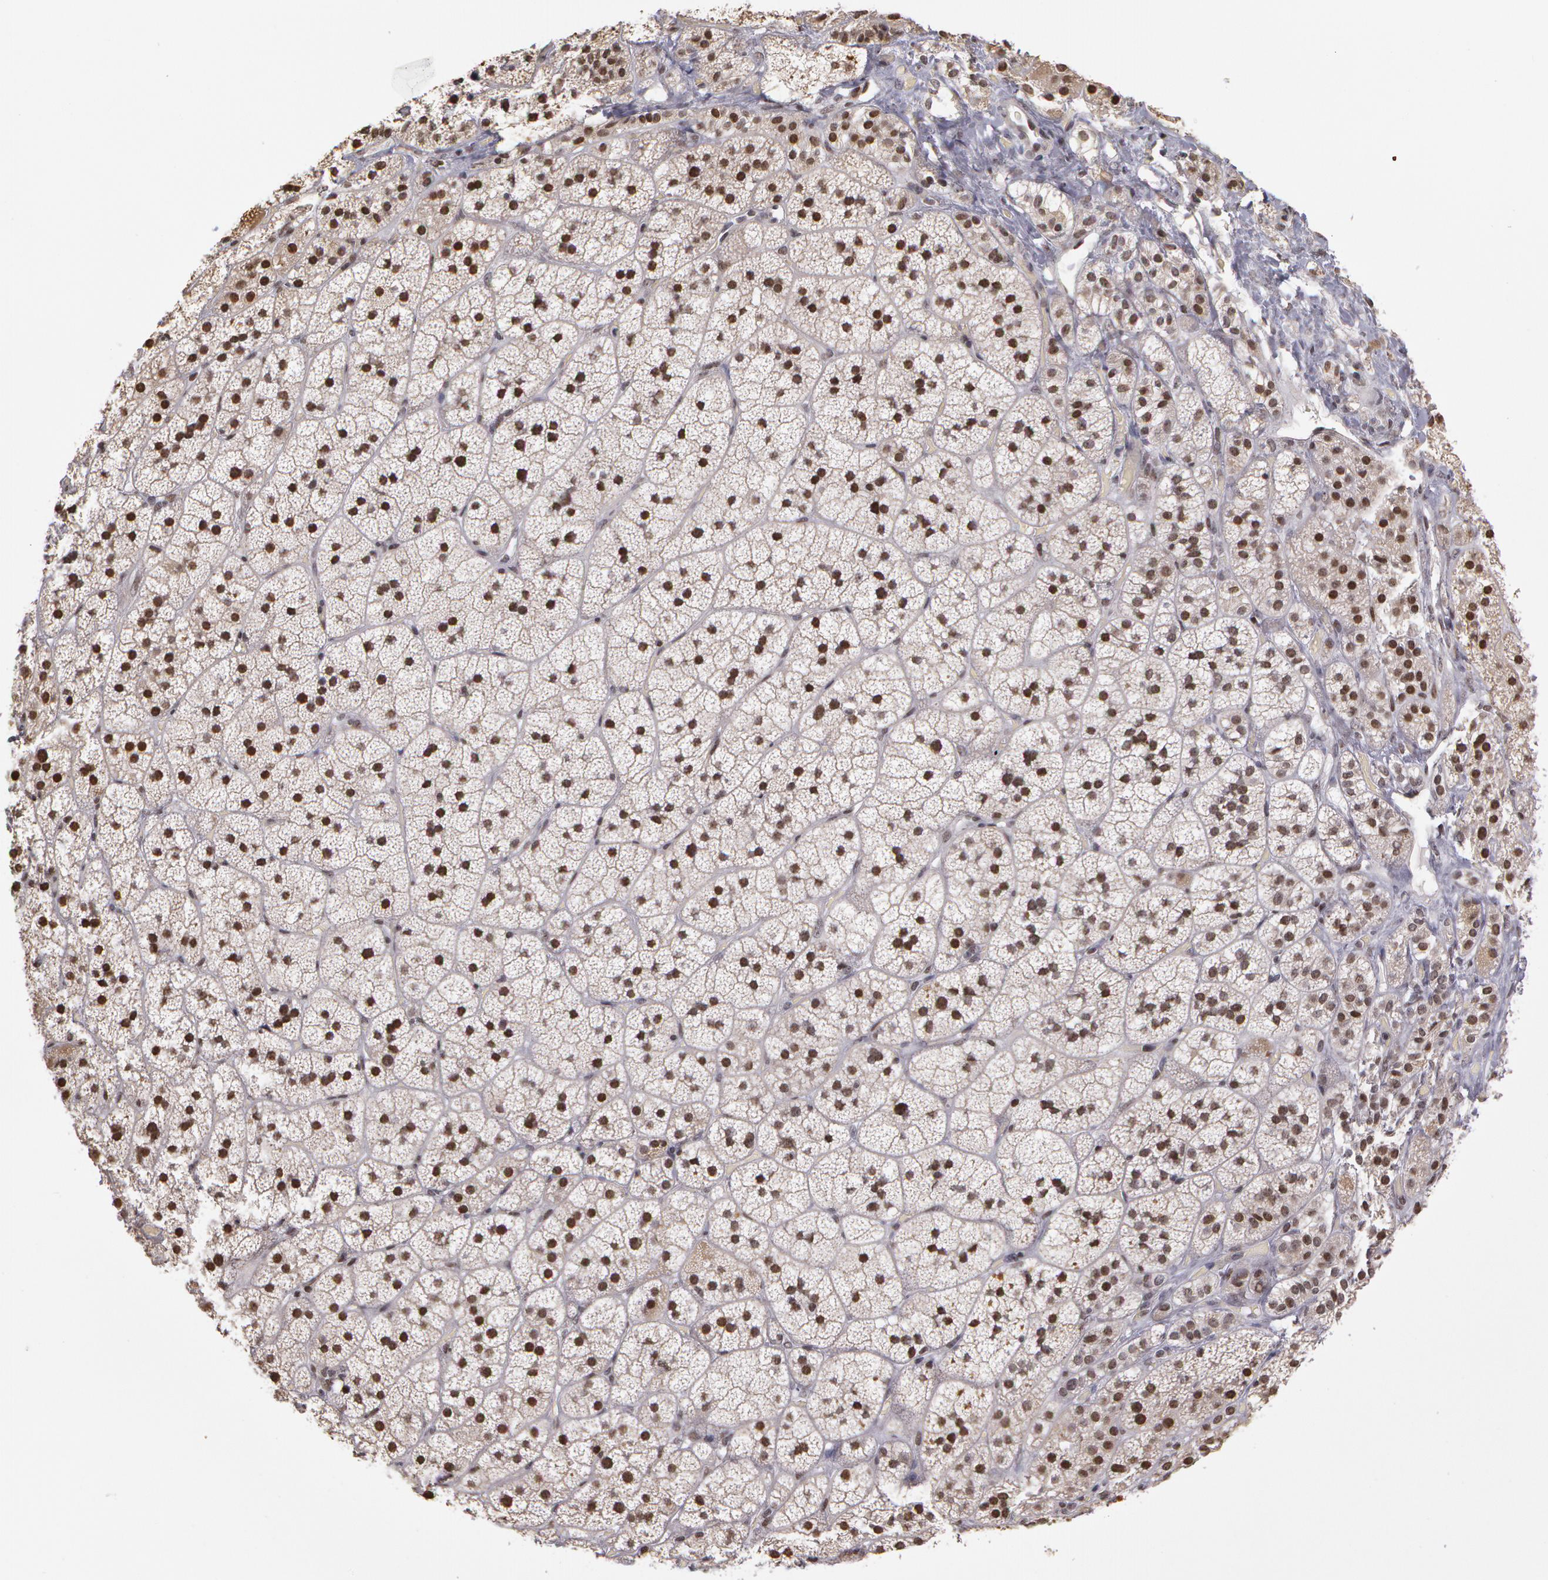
{"staining": {"intensity": "weak", "quantity": "25%-75%", "location": "nuclear"}, "tissue": "adrenal gland", "cell_type": "Glandular cells", "image_type": "normal", "snomed": [{"axis": "morphology", "description": "Normal tissue, NOS"}, {"axis": "topography", "description": "Adrenal gland"}], "caption": "Immunohistochemistry (IHC) image of benign adrenal gland stained for a protein (brown), which shows low levels of weak nuclear positivity in approximately 25%-75% of glandular cells.", "gene": "PRICKLE1", "patient": {"sex": "male", "age": 57}}